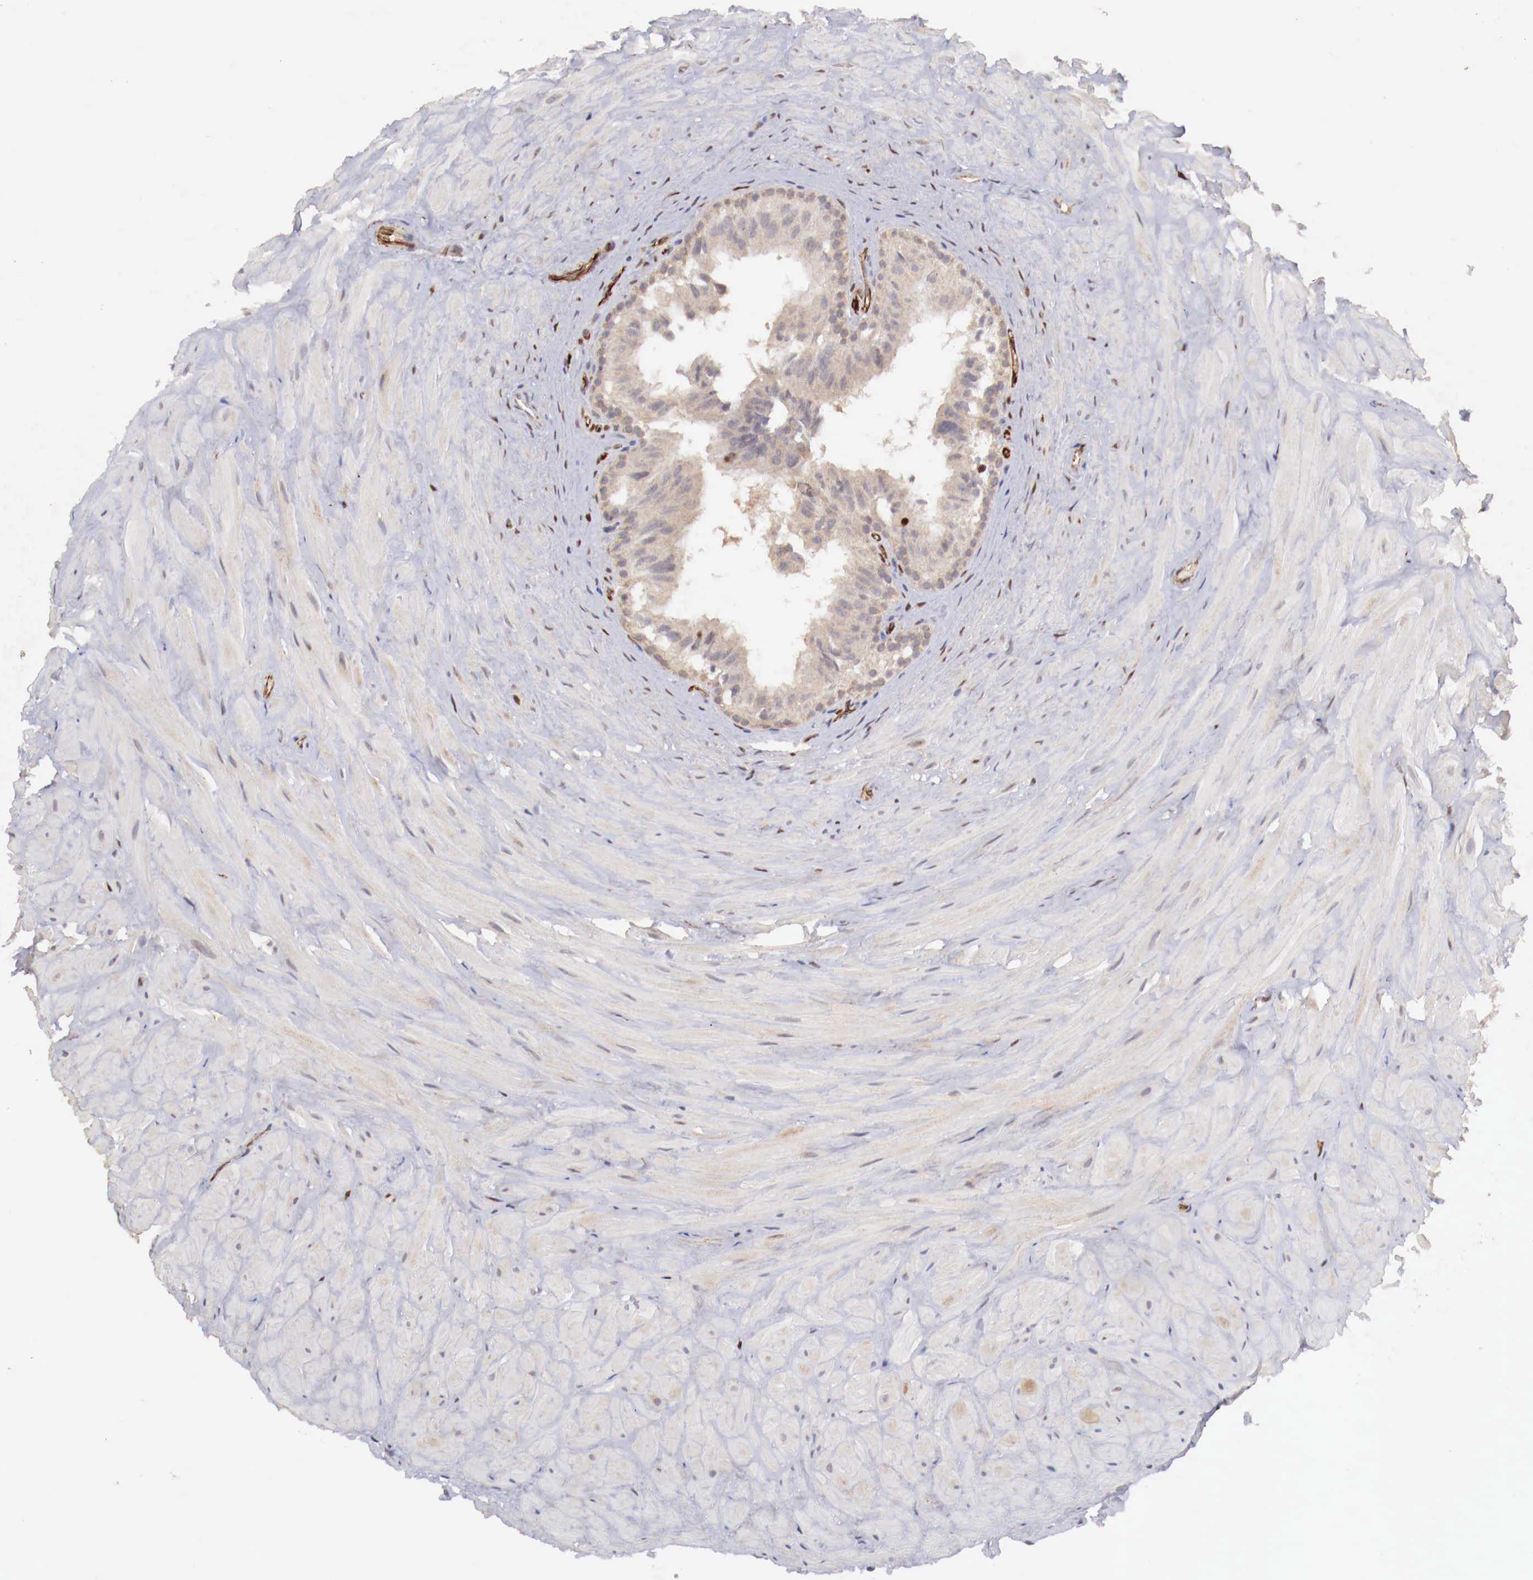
{"staining": {"intensity": "weak", "quantity": ">75%", "location": "cytoplasmic/membranous"}, "tissue": "epididymis", "cell_type": "Glandular cells", "image_type": "normal", "snomed": [{"axis": "morphology", "description": "Normal tissue, NOS"}, {"axis": "topography", "description": "Epididymis"}], "caption": "Immunohistochemistry micrograph of unremarkable epididymis: human epididymis stained using immunohistochemistry displays low levels of weak protein expression localized specifically in the cytoplasmic/membranous of glandular cells, appearing as a cytoplasmic/membranous brown color.", "gene": "WT1", "patient": {"sex": "male", "age": 35}}